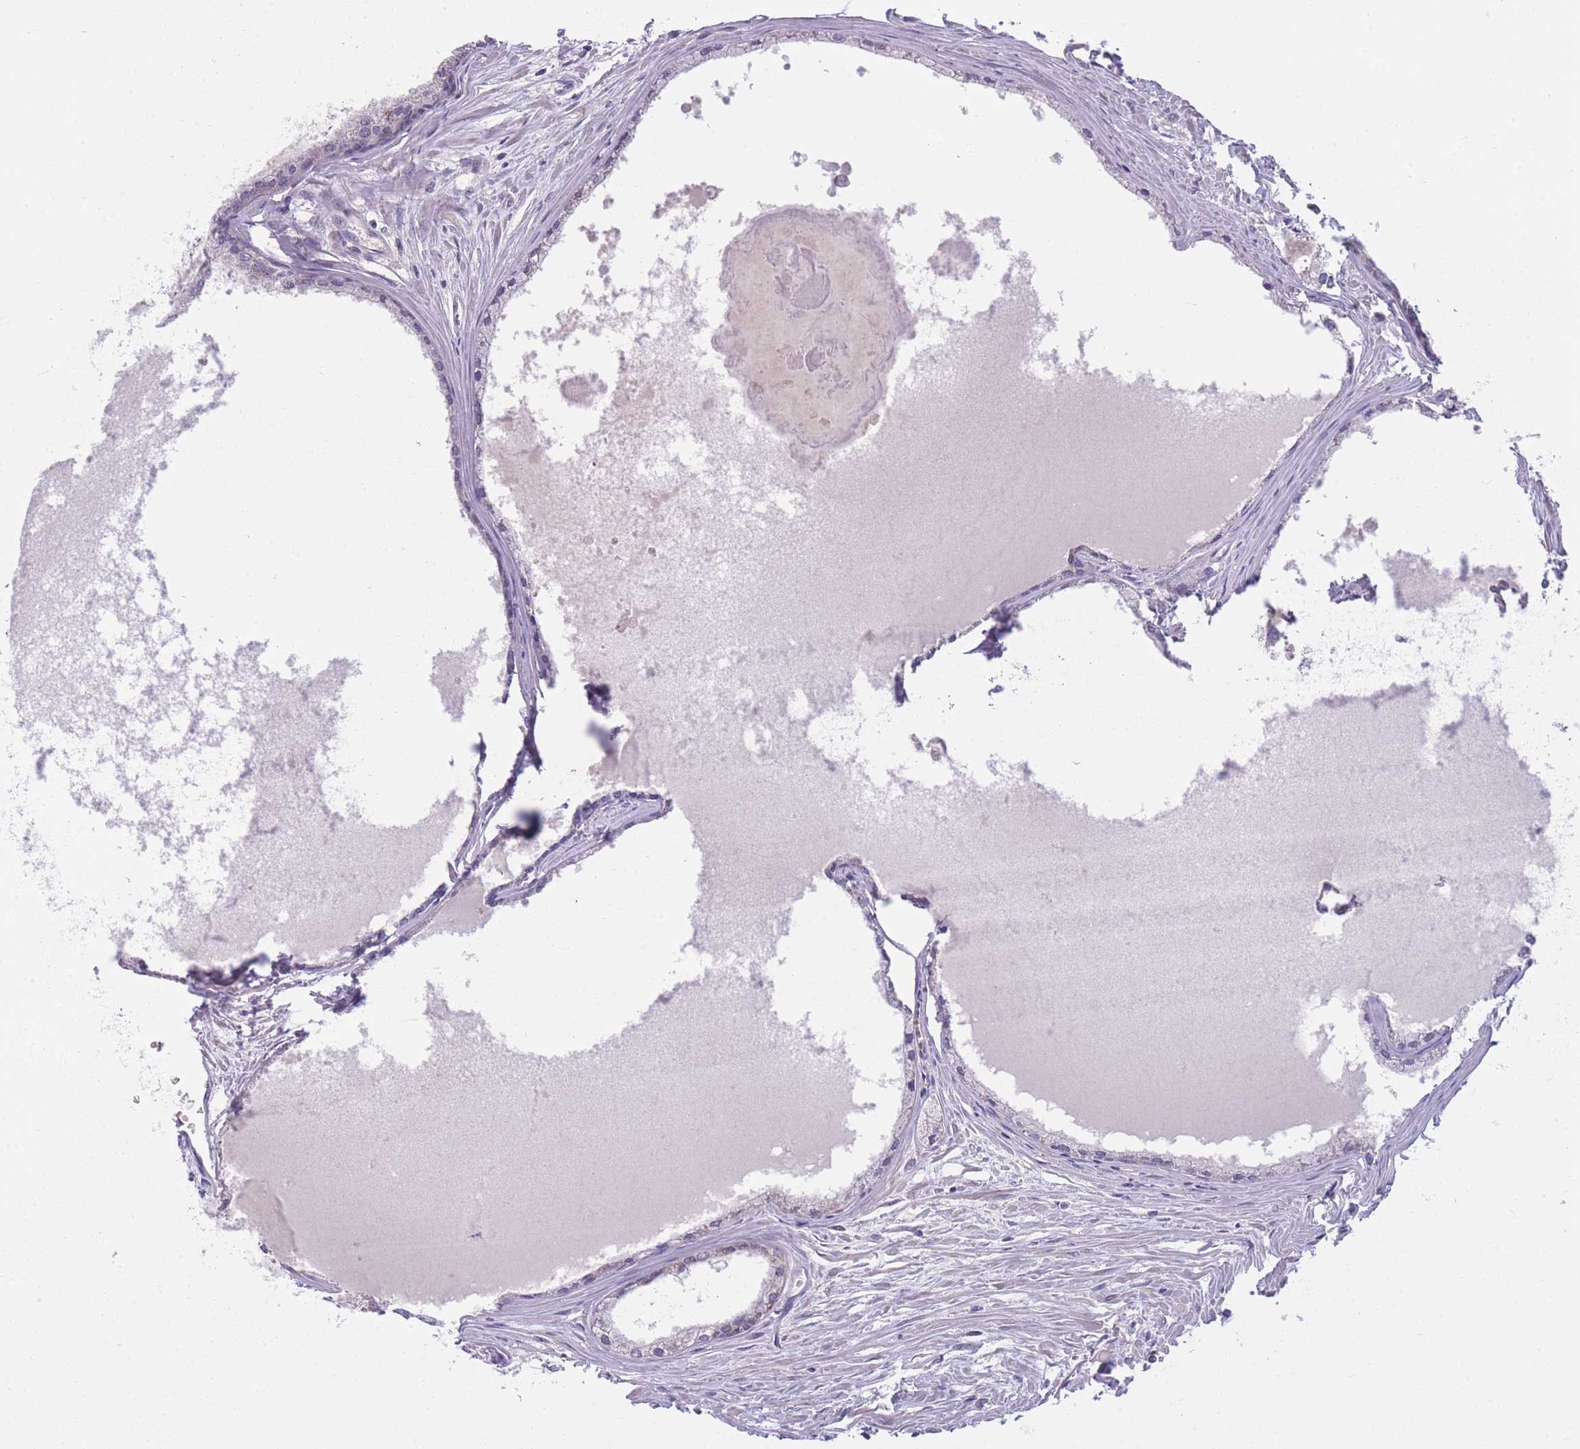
{"staining": {"intensity": "weak", "quantity": "<25%", "location": "cytoplasmic/membranous"}, "tissue": "prostate cancer", "cell_type": "Tumor cells", "image_type": "cancer", "snomed": [{"axis": "morphology", "description": "Adenocarcinoma, High grade"}, {"axis": "topography", "description": "Prostate"}], "caption": "Human prostate cancer (adenocarcinoma (high-grade)) stained for a protein using IHC exhibits no staining in tumor cells.", "gene": "CCT6B", "patient": {"sex": "male", "age": 68}}